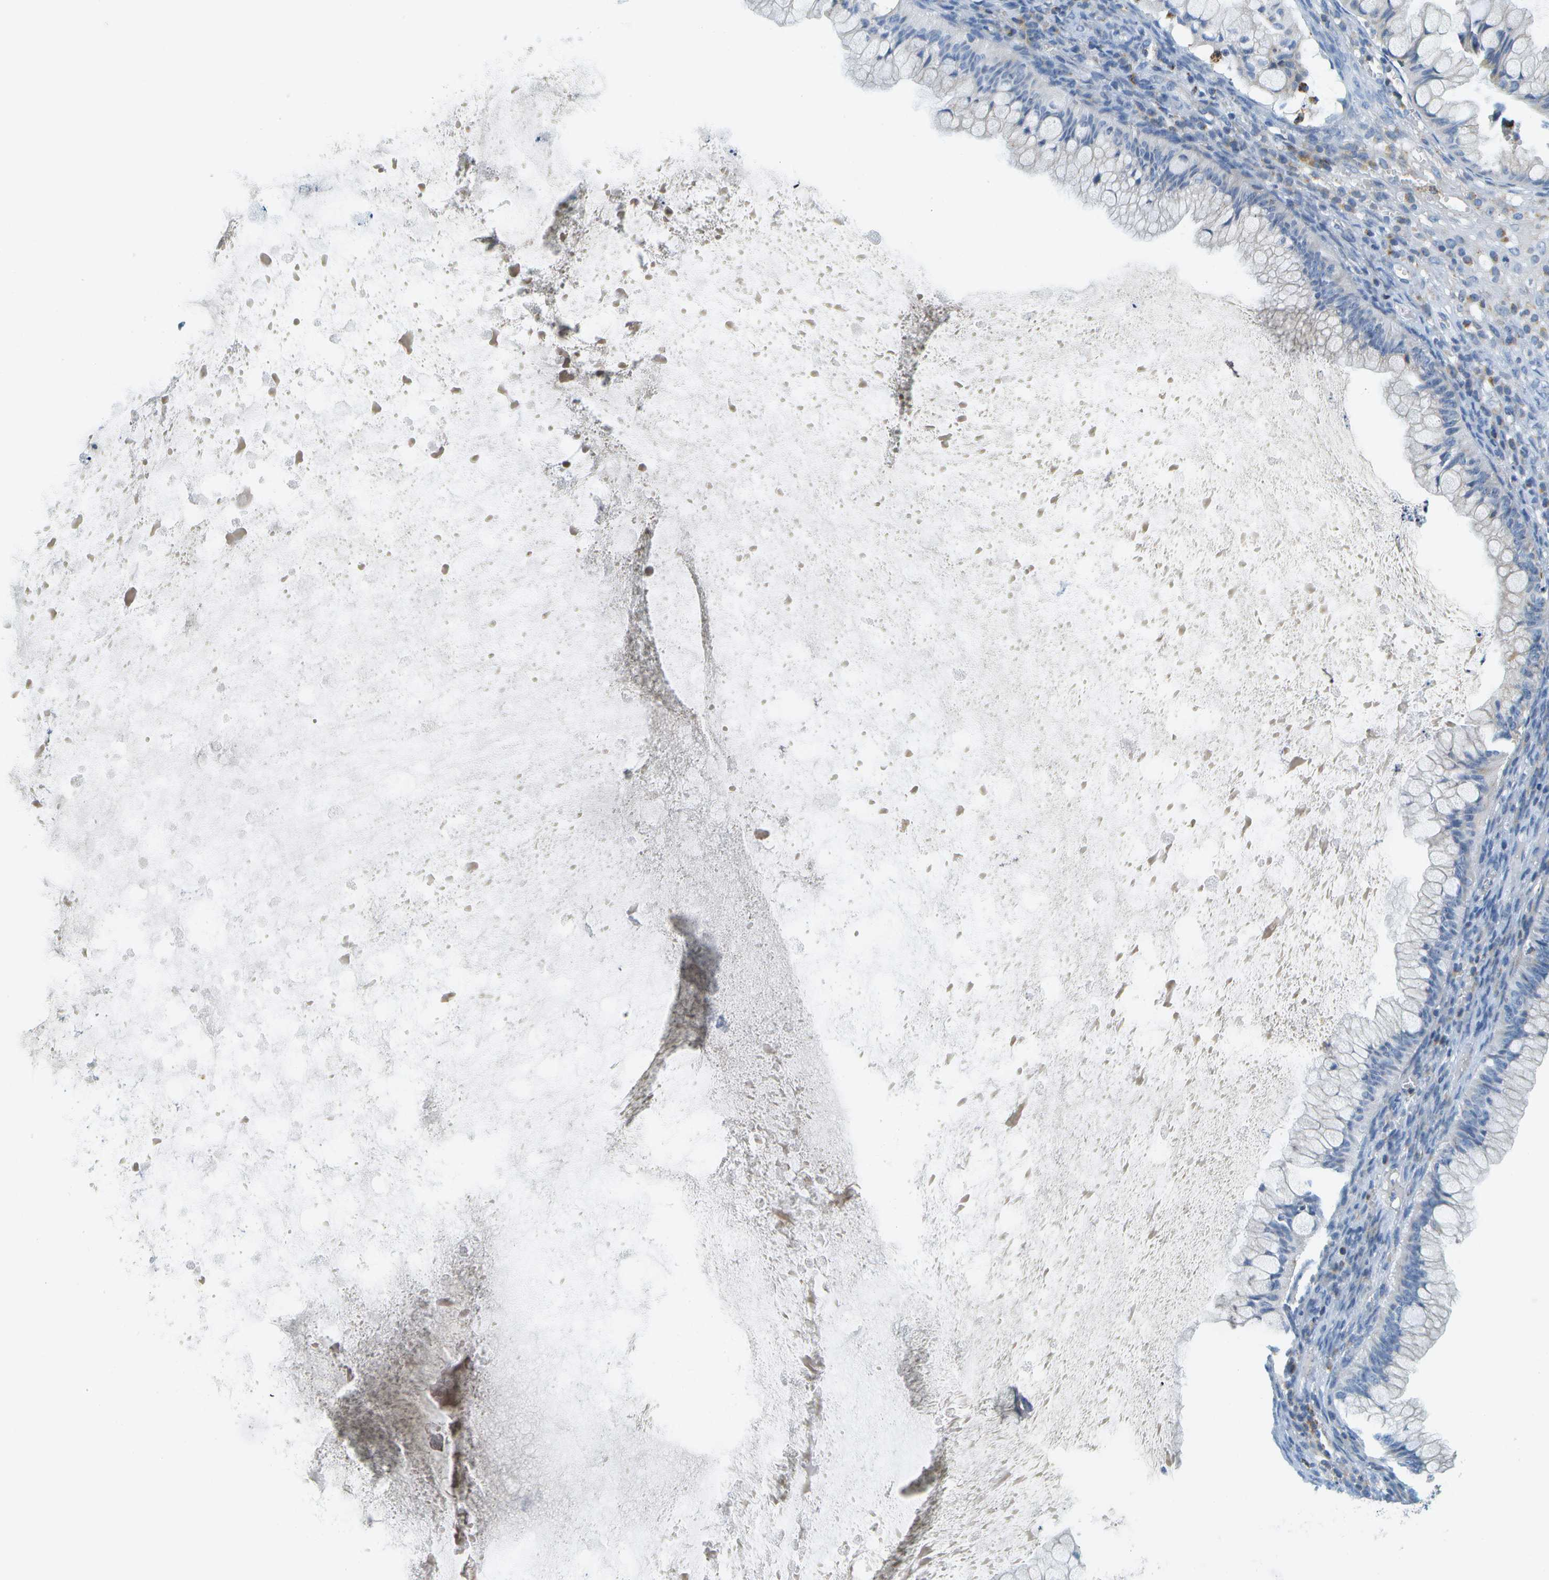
{"staining": {"intensity": "negative", "quantity": "none", "location": "none"}, "tissue": "ovarian cancer", "cell_type": "Tumor cells", "image_type": "cancer", "snomed": [{"axis": "morphology", "description": "Cystadenocarcinoma, mucinous, NOS"}, {"axis": "topography", "description": "Ovary"}], "caption": "DAB (3,3'-diaminobenzidine) immunohistochemical staining of human mucinous cystadenocarcinoma (ovarian) exhibits no significant expression in tumor cells.", "gene": "HLCS", "patient": {"sex": "female", "age": 57}}